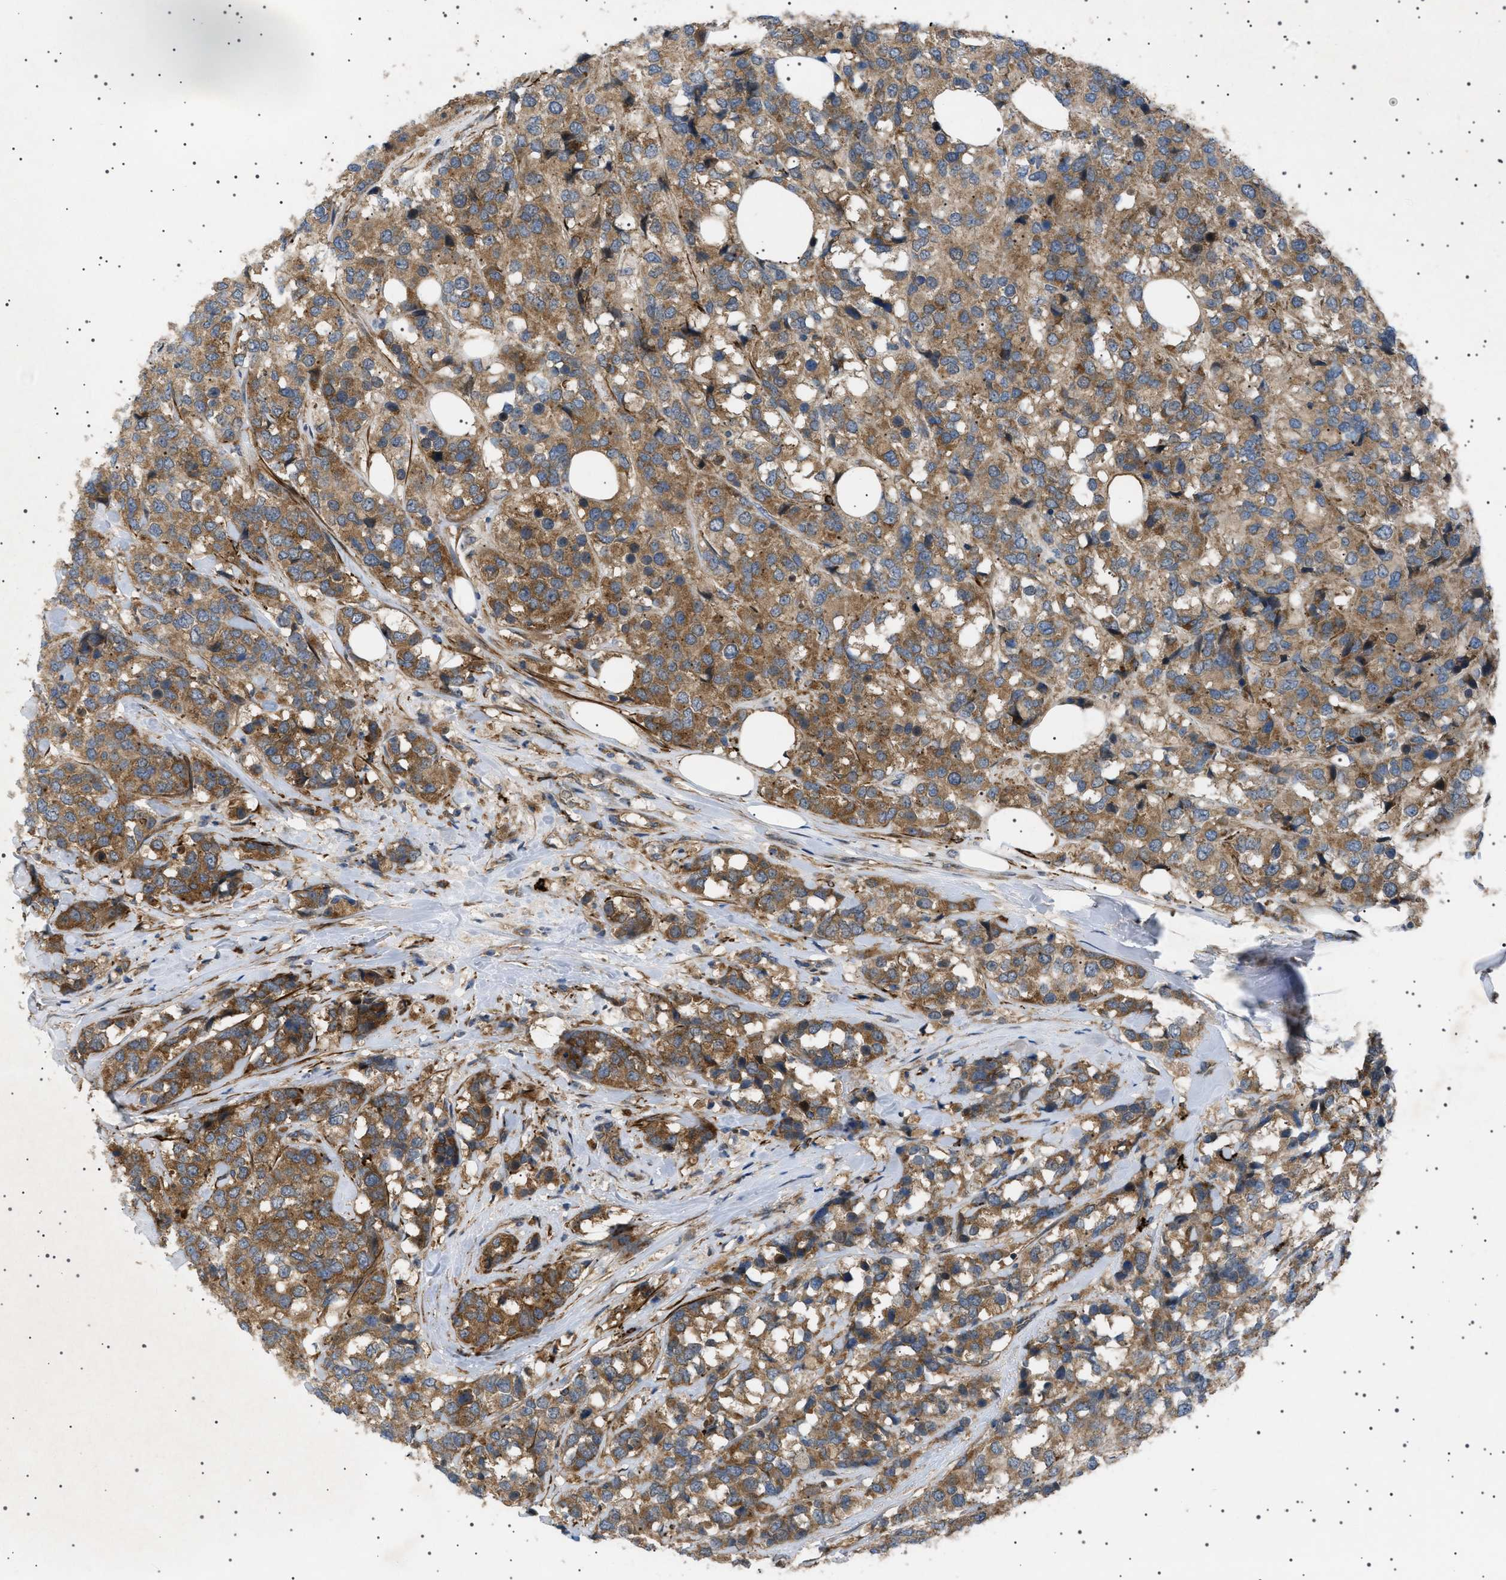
{"staining": {"intensity": "moderate", "quantity": ">75%", "location": "cytoplasmic/membranous"}, "tissue": "breast cancer", "cell_type": "Tumor cells", "image_type": "cancer", "snomed": [{"axis": "morphology", "description": "Lobular carcinoma"}, {"axis": "topography", "description": "Breast"}], "caption": "Protein positivity by immunohistochemistry (IHC) displays moderate cytoplasmic/membranous expression in approximately >75% of tumor cells in breast cancer (lobular carcinoma).", "gene": "CCDC186", "patient": {"sex": "female", "age": 59}}